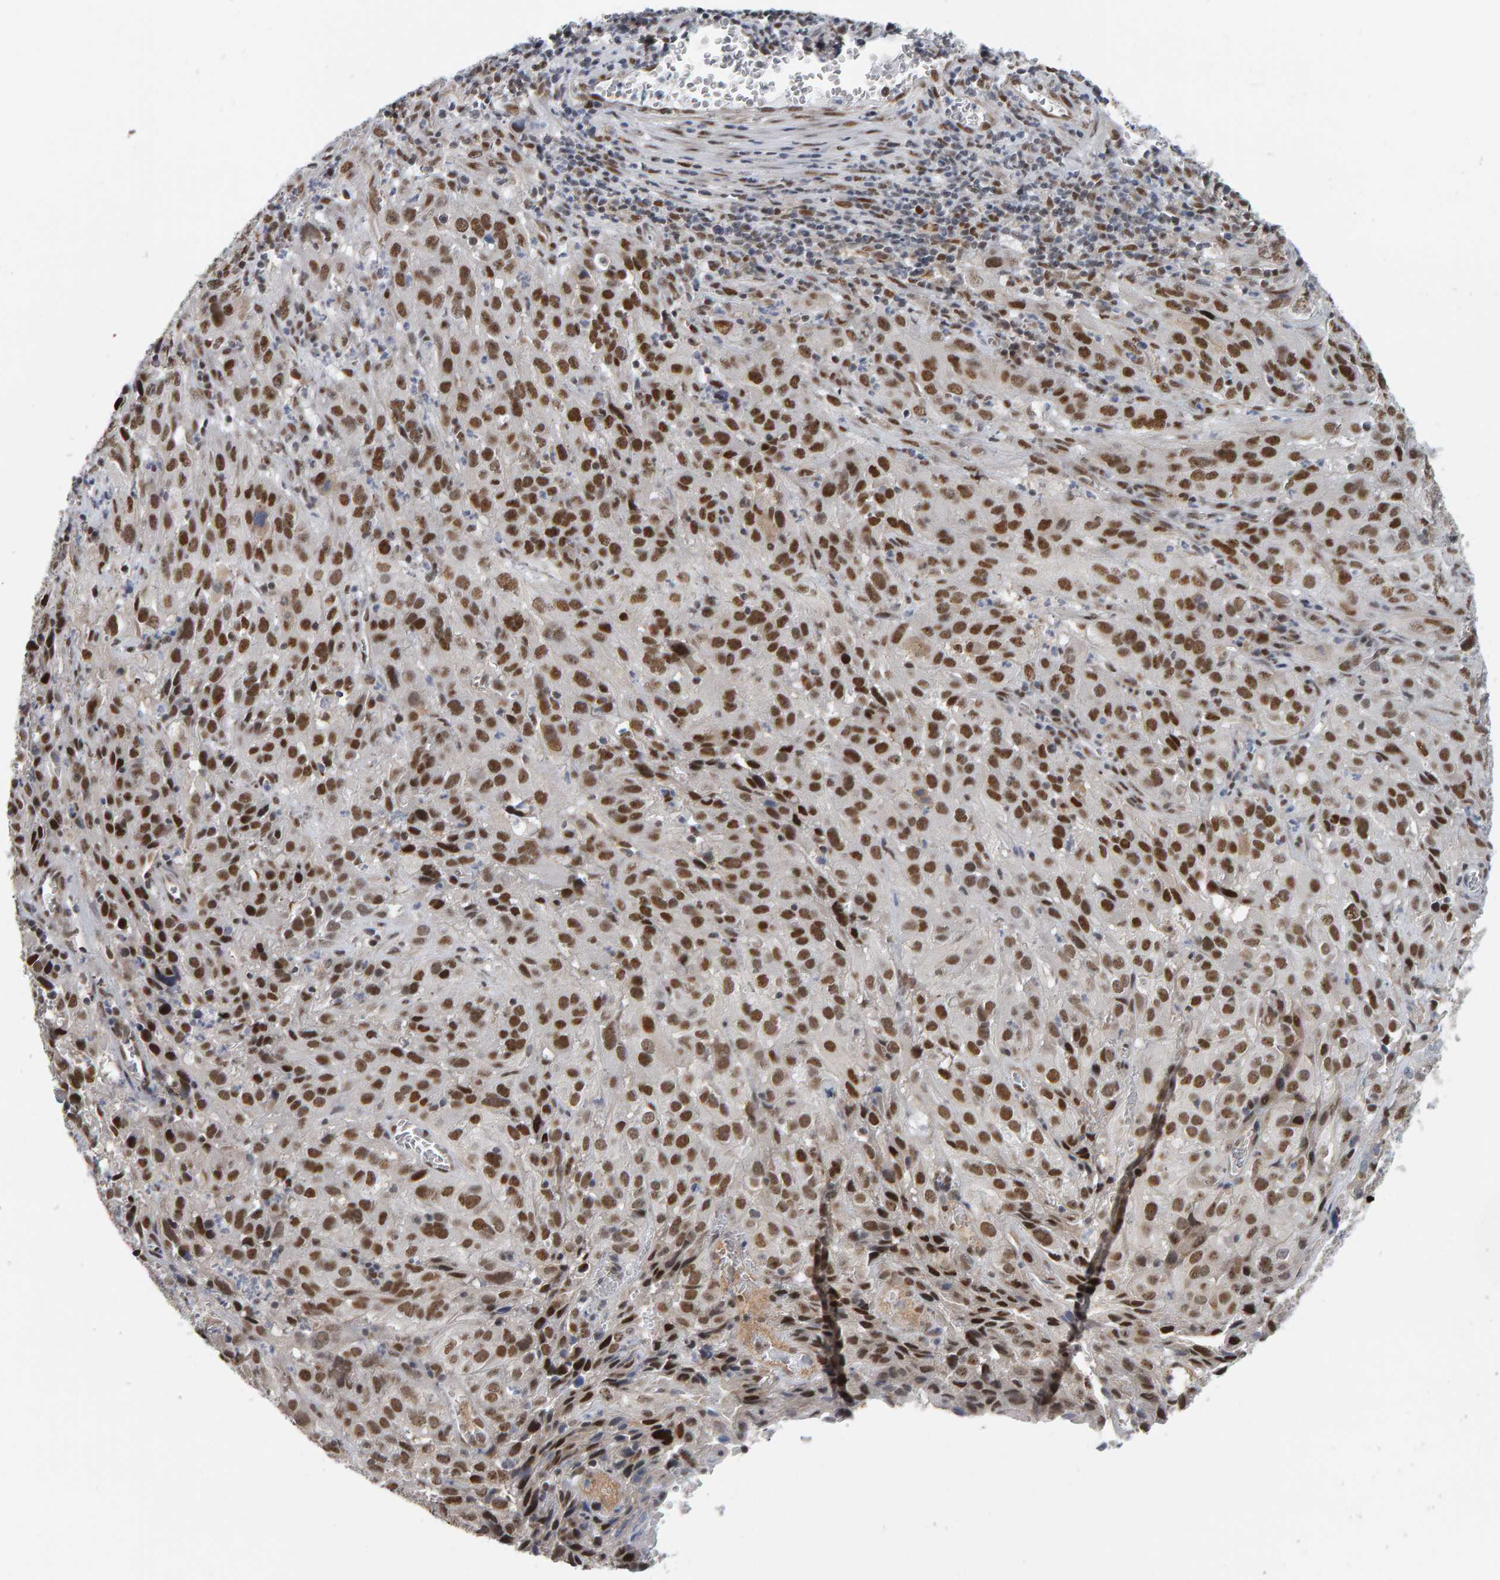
{"staining": {"intensity": "moderate", "quantity": ">75%", "location": "nuclear"}, "tissue": "cervical cancer", "cell_type": "Tumor cells", "image_type": "cancer", "snomed": [{"axis": "morphology", "description": "Squamous cell carcinoma, NOS"}, {"axis": "topography", "description": "Cervix"}], "caption": "High-magnification brightfield microscopy of squamous cell carcinoma (cervical) stained with DAB (brown) and counterstained with hematoxylin (blue). tumor cells exhibit moderate nuclear expression is seen in approximately>75% of cells. (Stains: DAB (3,3'-diaminobenzidine) in brown, nuclei in blue, Microscopy: brightfield microscopy at high magnification).", "gene": "ATF7IP", "patient": {"sex": "female", "age": 32}}